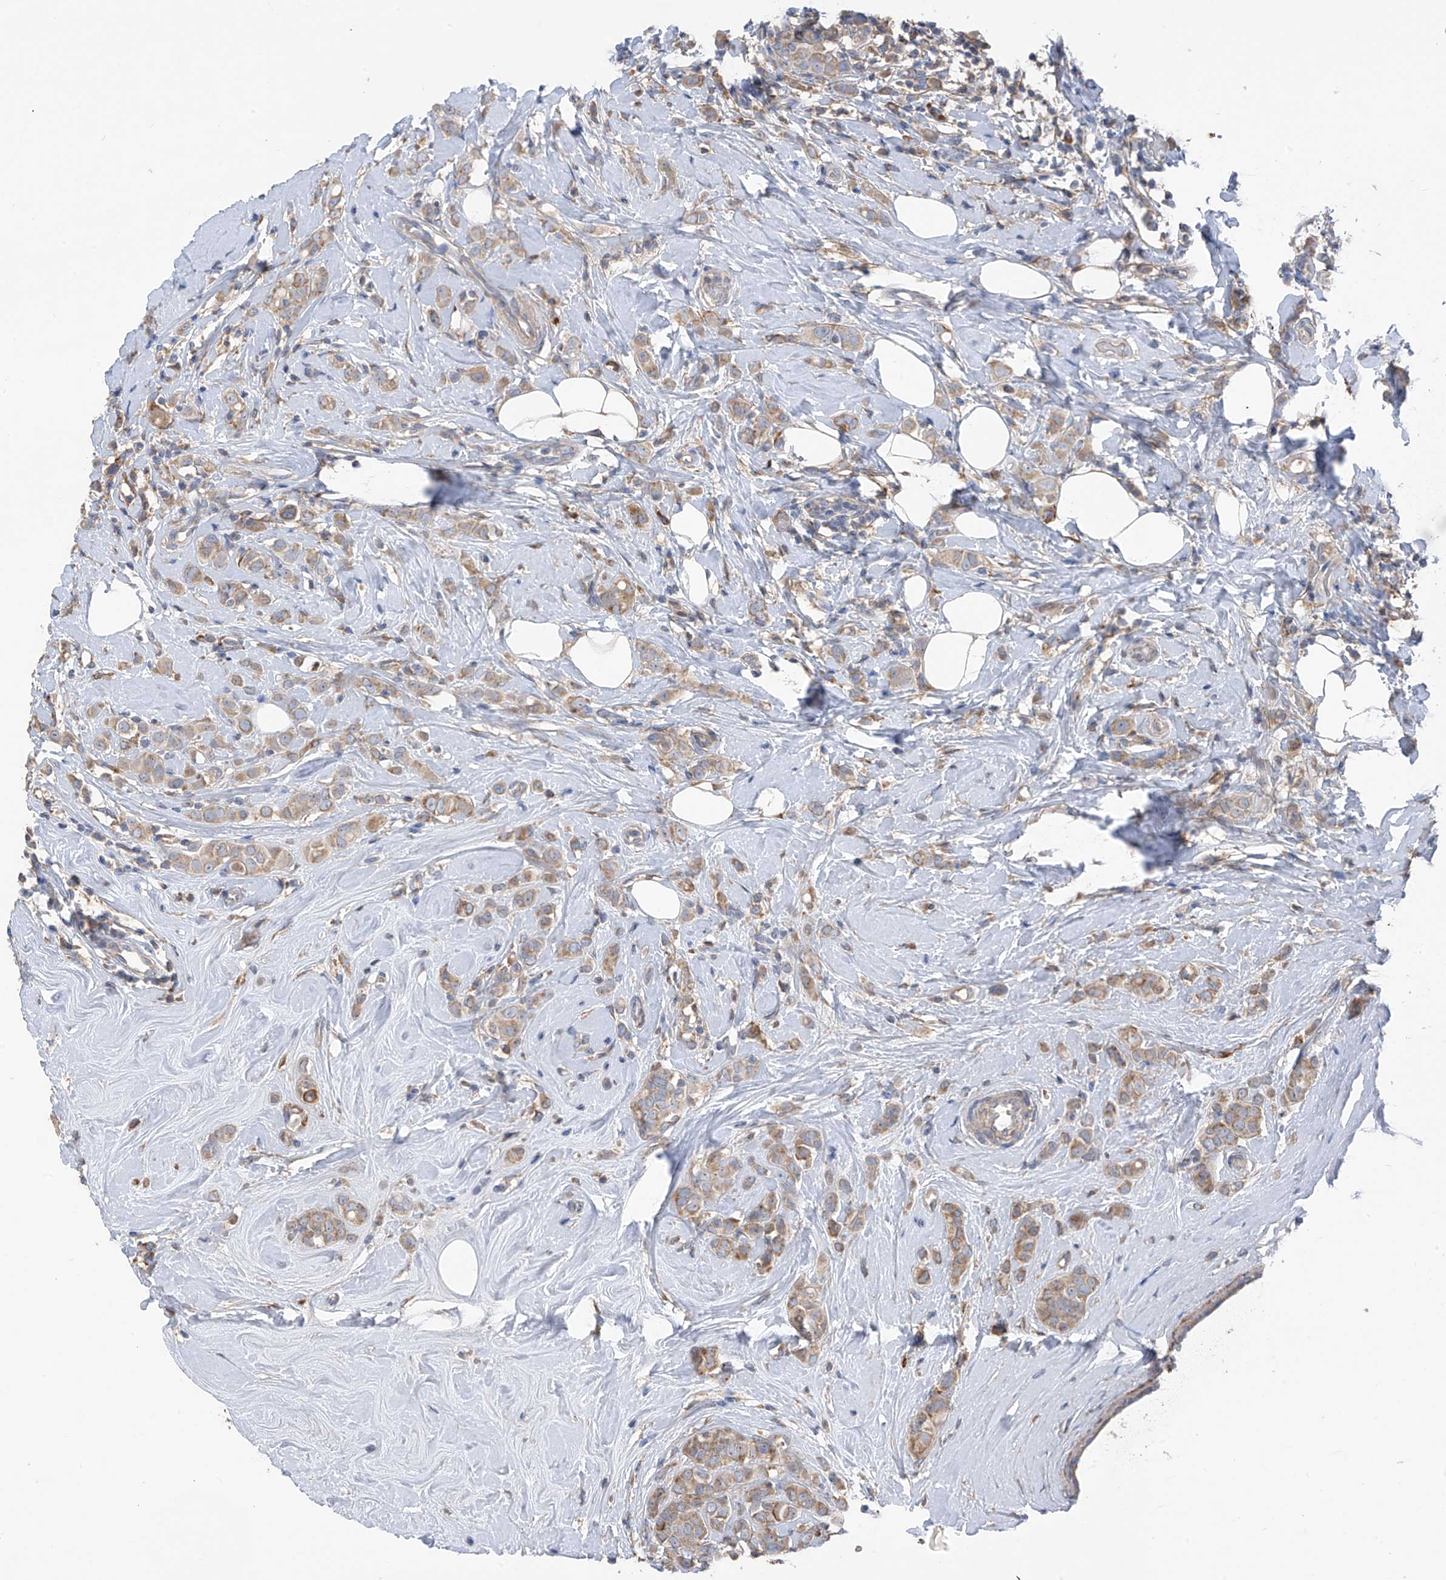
{"staining": {"intensity": "weak", "quantity": ">75%", "location": "cytoplasmic/membranous"}, "tissue": "breast cancer", "cell_type": "Tumor cells", "image_type": "cancer", "snomed": [{"axis": "morphology", "description": "Lobular carcinoma"}, {"axis": "topography", "description": "Breast"}], "caption": "Approximately >75% of tumor cells in lobular carcinoma (breast) reveal weak cytoplasmic/membranous protein expression as visualized by brown immunohistochemical staining.", "gene": "GALNTL6", "patient": {"sex": "female", "age": 47}}